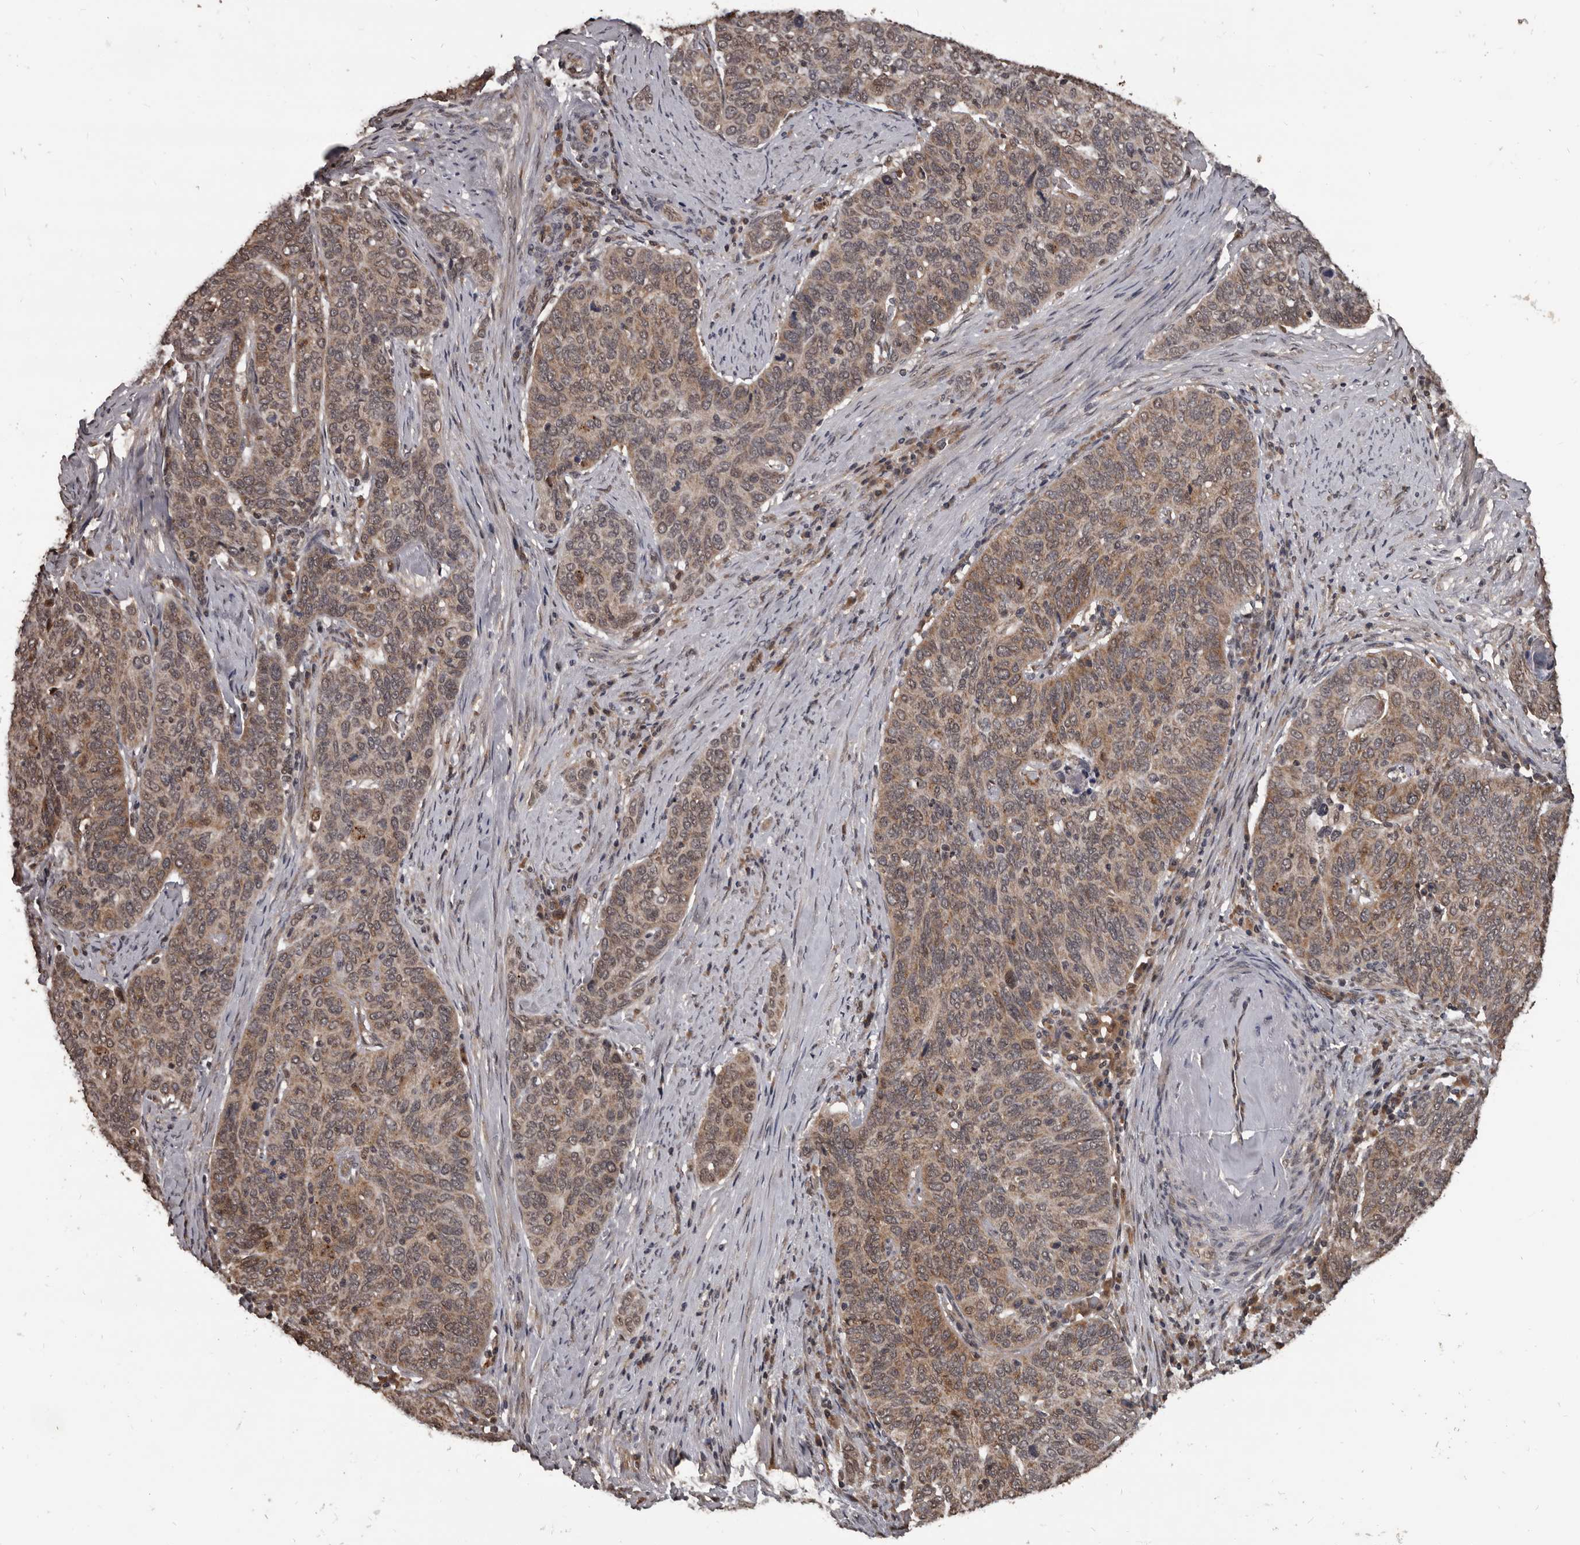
{"staining": {"intensity": "moderate", "quantity": ">75%", "location": "cytoplasmic/membranous,nuclear"}, "tissue": "cervical cancer", "cell_type": "Tumor cells", "image_type": "cancer", "snomed": [{"axis": "morphology", "description": "Squamous cell carcinoma, NOS"}, {"axis": "topography", "description": "Cervix"}], "caption": "A histopathology image of human squamous cell carcinoma (cervical) stained for a protein shows moderate cytoplasmic/membranous and nuclear brown staining in tumor cells.", "gene": "AHR", "patient": {"sex": "female", "age": 60}}